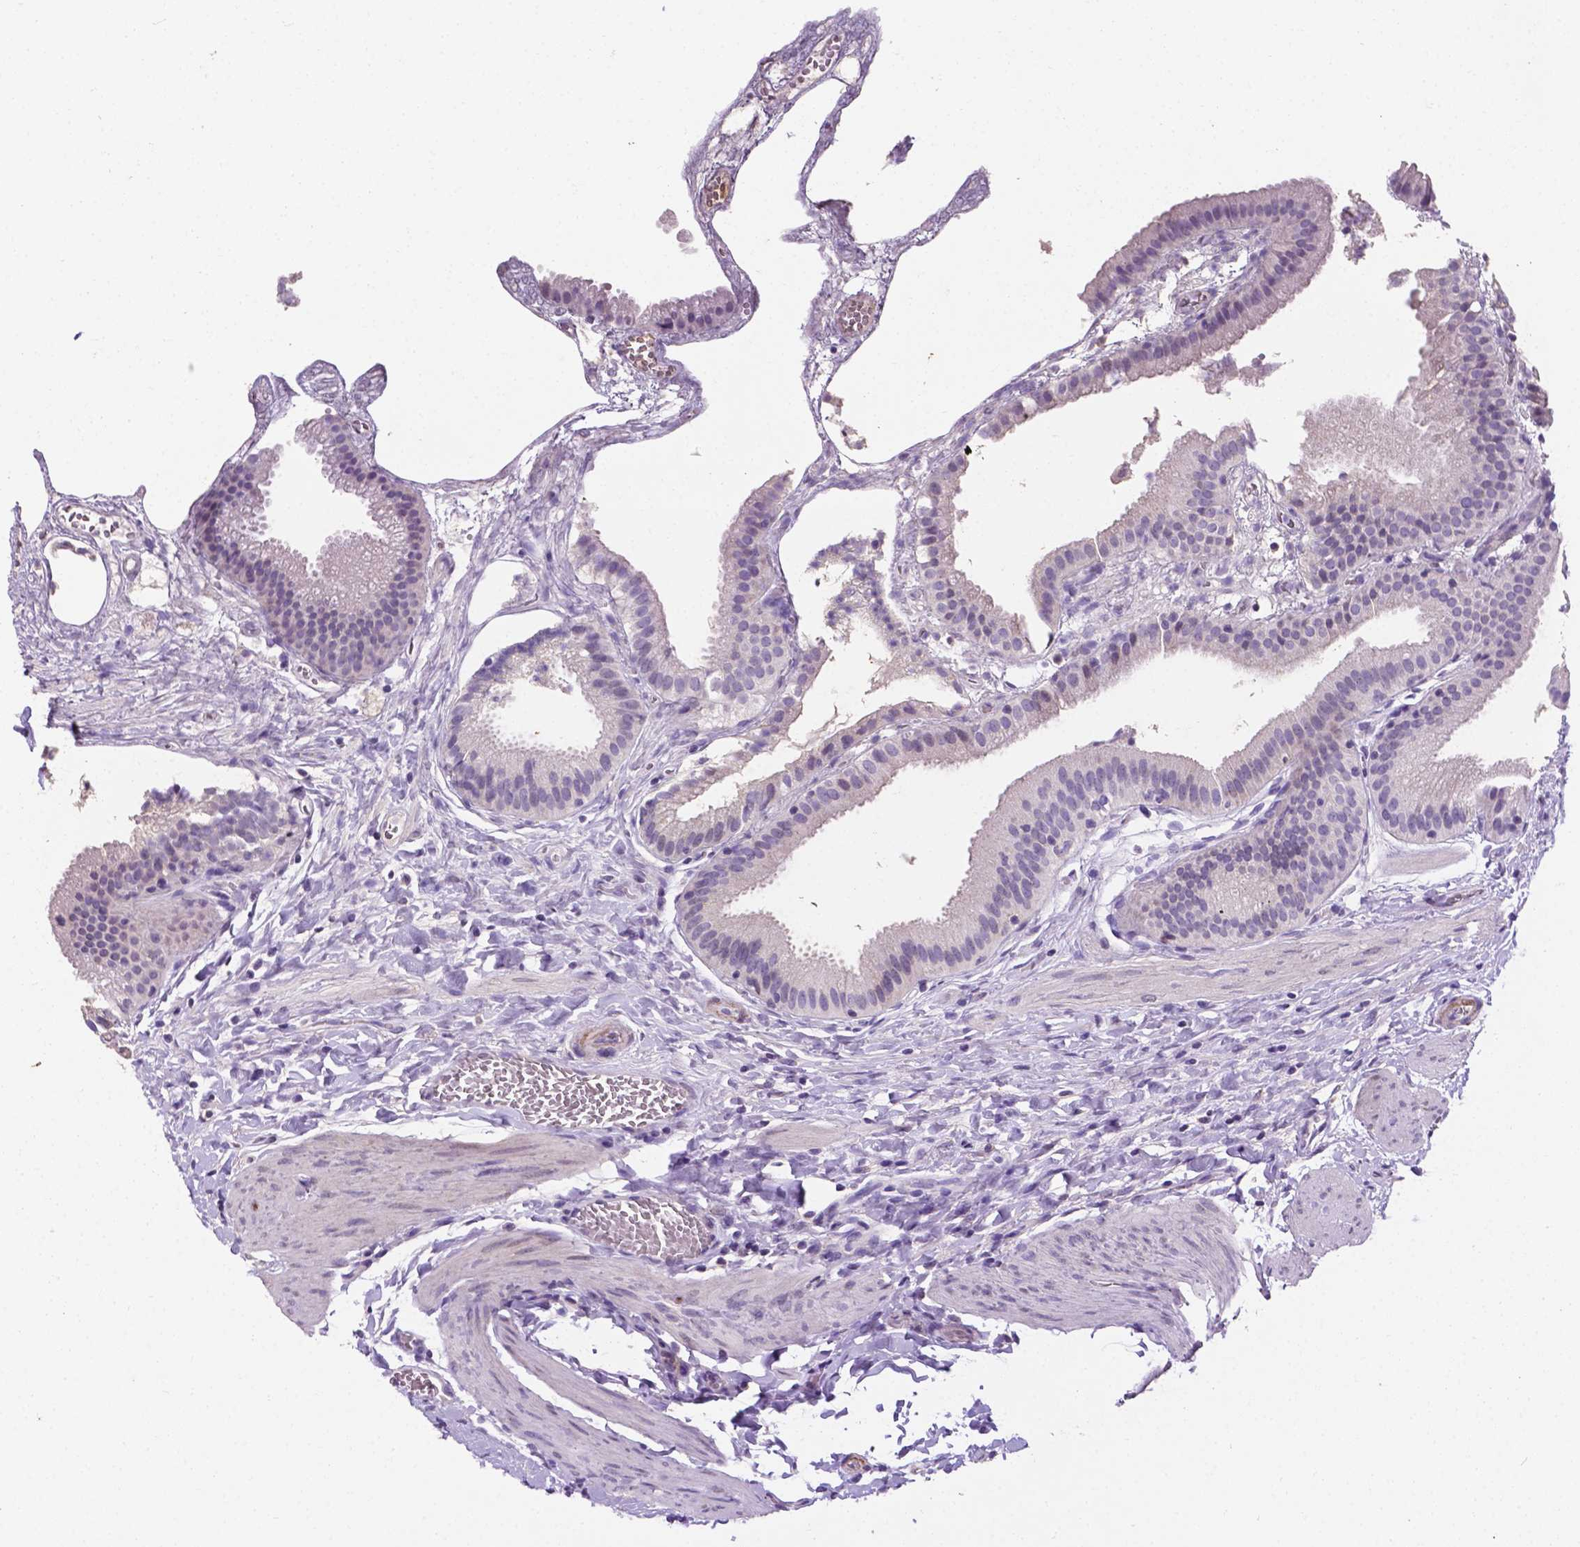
{"staining": {"intensity": "negative", "quantity": "none", "location": "none"}, "tissue": "gallbladder", "cell_type": "Glandular cells", "image_type": "normal", "snomed": [{"axis": "morphology", "description": "Normal tissue, NOS"}, {"axis": "topography", "description": "Gallbladder"}], "caption": "A micrograph of human gallbladder is negative for staining in glandular cells. Brightfield microscopy of immunohistochemistry (IHC) stained with DAB (3,3'-diaminobenzidine) (brown) and hematoxylin (blue), captured at high magnification.", "gene": "APOE", "patient": {"sex": "female", "age": 63}}